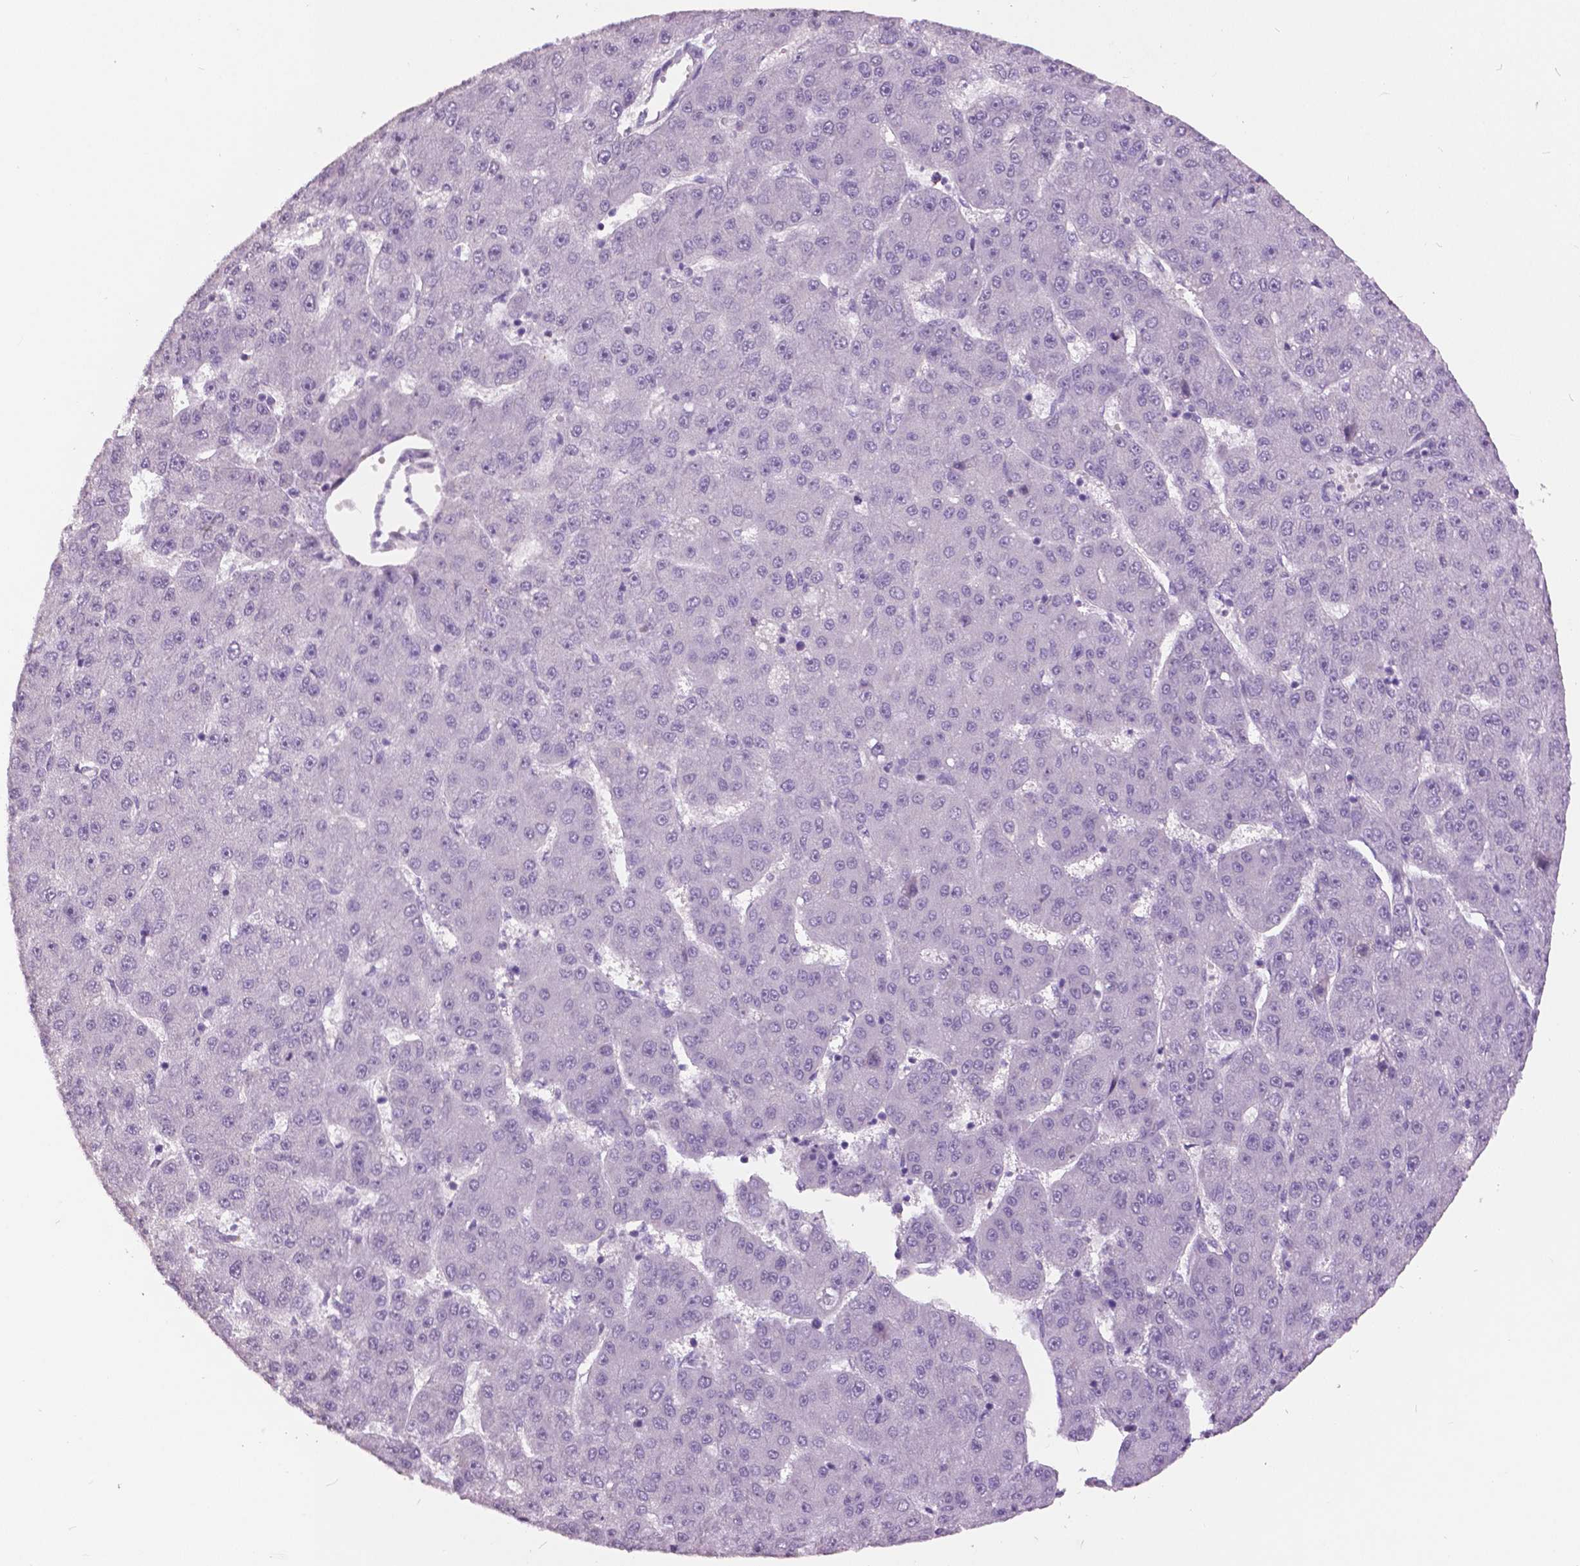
{"staining": {"intensity": "negative", "quantity": "none", "location": "none"}, "tissue": "liver cancer", "cell_type": "Tumor cells", "image_type": "cancer", "snomed": [{"axis": "morphology", "description": "Carcinoma, Hepatocellular, NOS"}, {"axis": "topography", "description": "Liver"}], "caption": "IHC micrograph of hepatocellular carcinoma (liver) stained for a protein (brown), which displays no expression in tumor cells. (DAB (3,3'-diaminobenzidine) immunohistochemistry, high magnification).", "gene": "GRIN2A", "patient": {"sex": "male", "age": 67}}